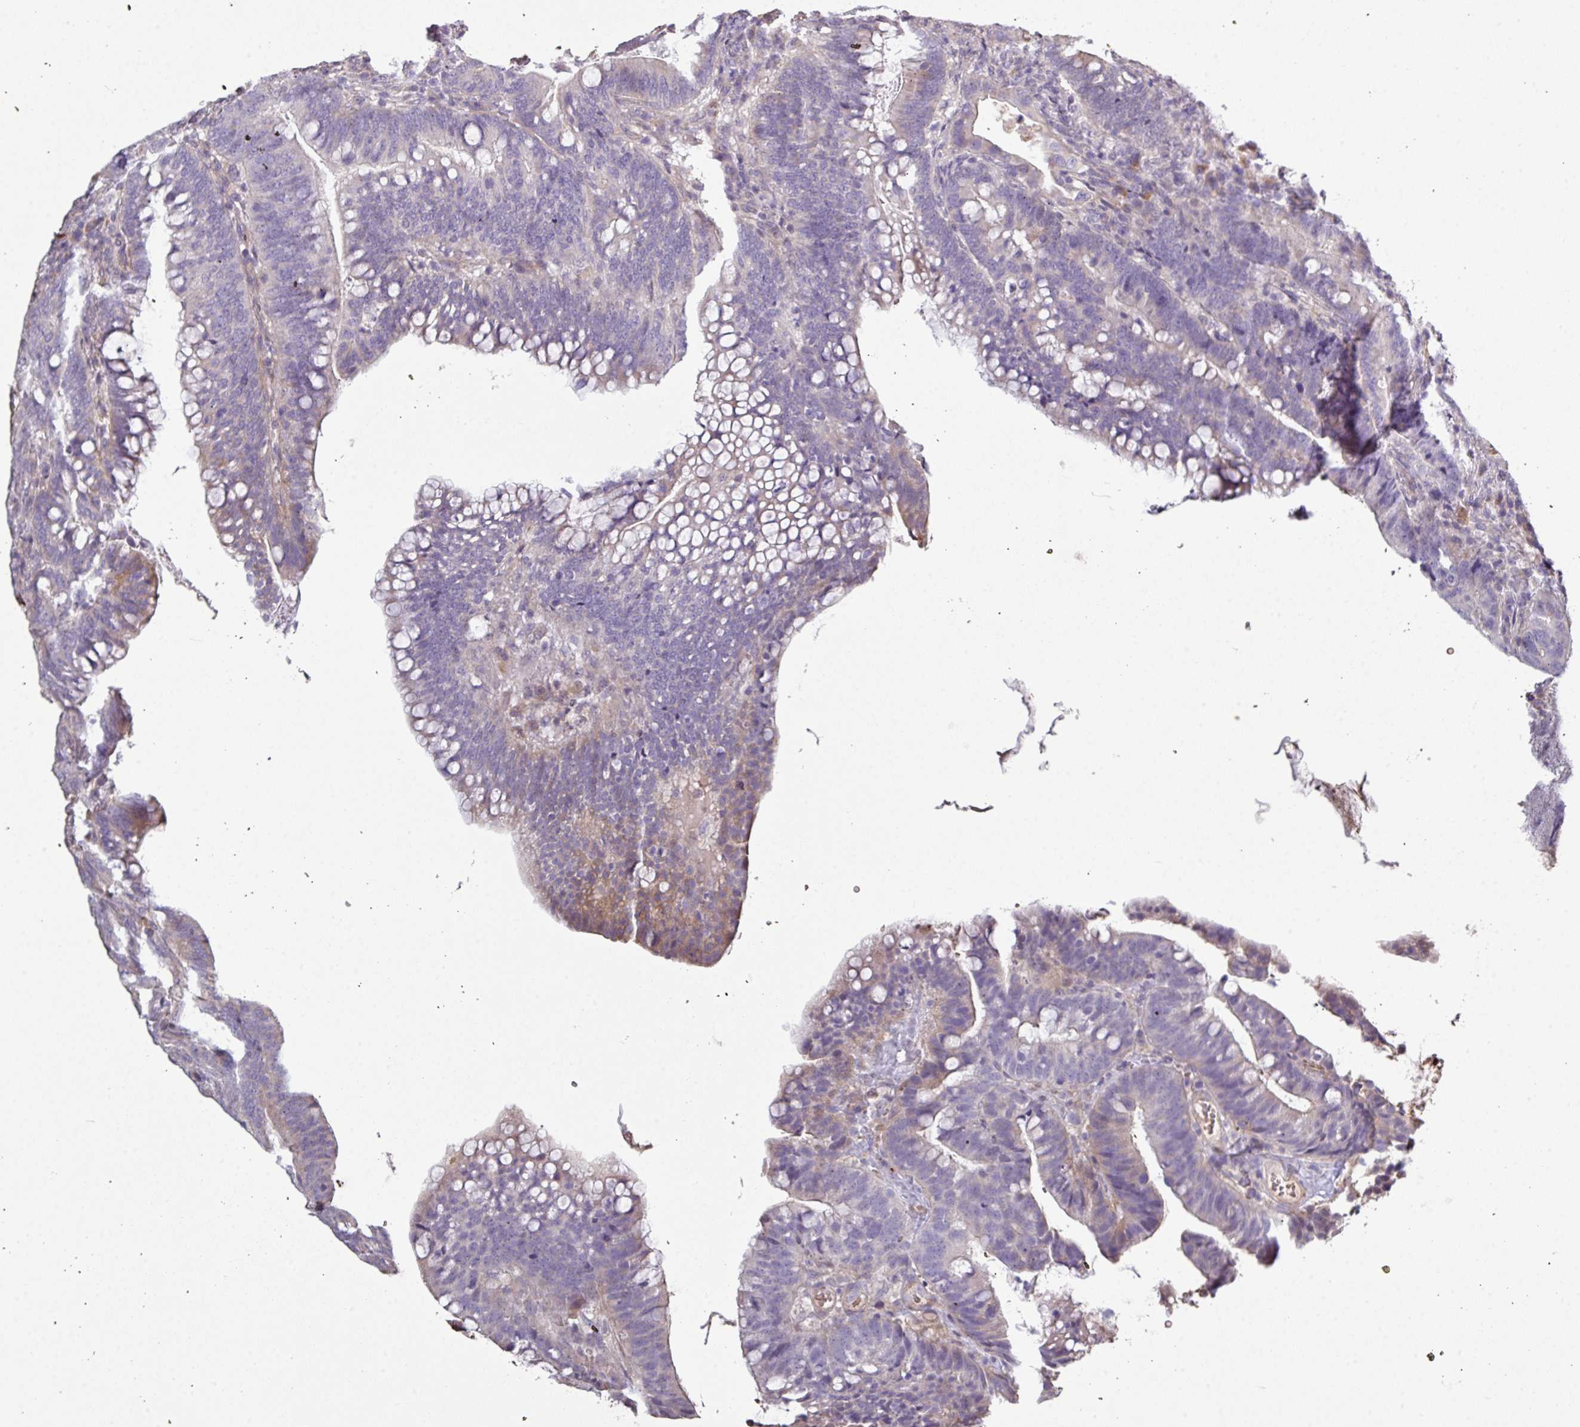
{"staining": {"intensity": "weak", "quantity": "<25%", "location": "cytoplasmic/membranous"}, "tissue": "colorectal cancer", "cell_type": "Tumor cells", "image_type": "cancer", "snomed": [{"axis": "morphology", "description": "Adenocarcinoma, NOS"}, {"axis": "topography", "description": "Colon"}], "caption": "An immunohistochemistry (IHC) photomicrograph of colorectal adenocarcinoma is shown. There is no staining in tumor cells of colorectal adenocarcinoma.", "gene": "NHSL2", "patient": {"sex": "female", "age": 66}}